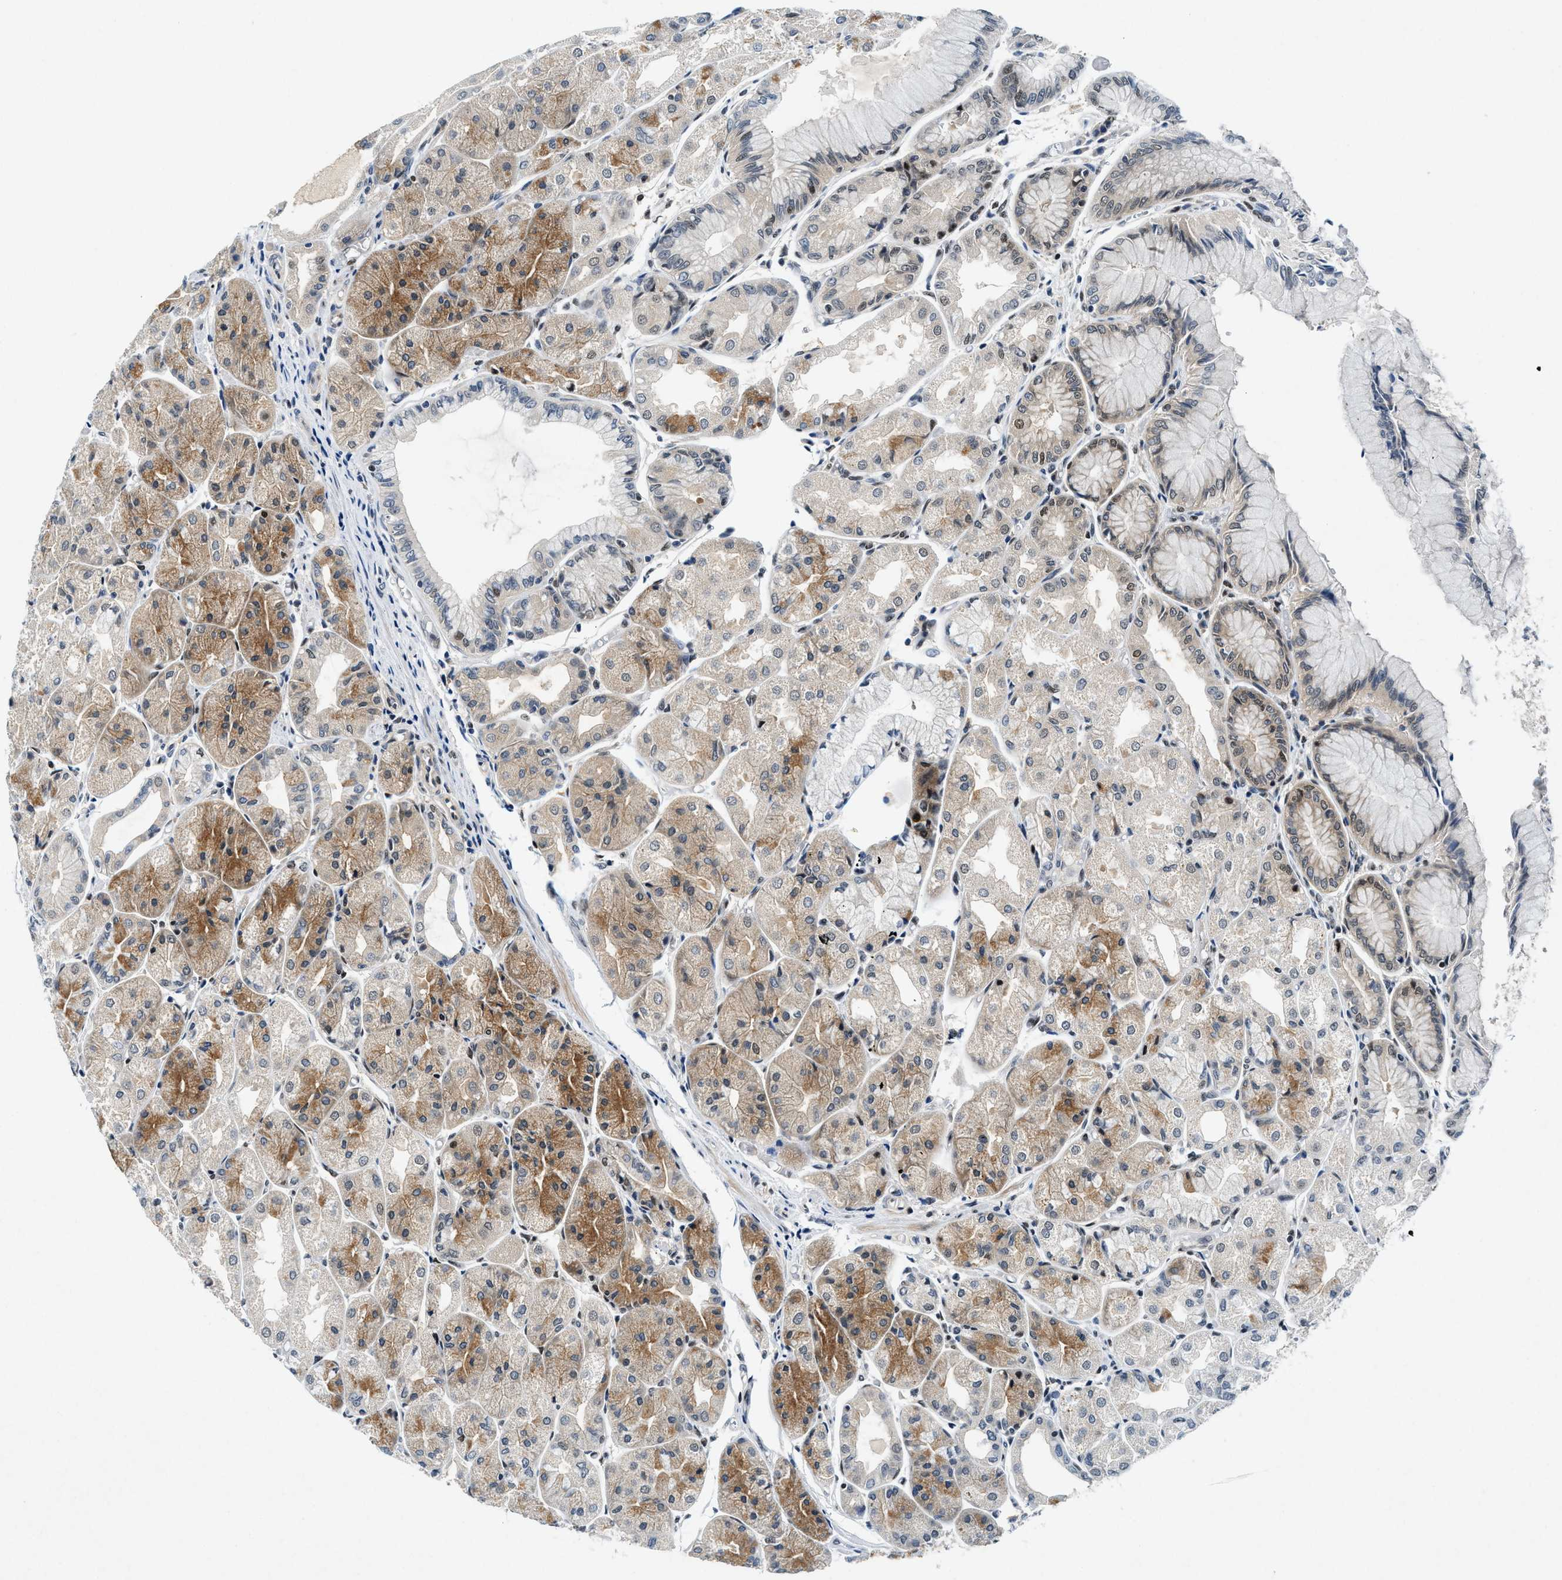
{"staining": {"intensity": "moderate", "quantity": "25%-75%", "location": "cytoplasmic/membranous,nuclear"}, "tissue": "stomach", "cell_type": "Glandular cells", "image_type": "normal", "snomed": [{"axis": "morphology", "description": "Normal tissue, NOS"}, {"axis": "topography", "description": "Stomach, upper"}], "caption": "This is a histology image of immunohistochemistry staining of unremarkable stomach, which shows moderate positivity in the cytoplasmic/membranous,nuclear of glandular cells.", "gene": "NCOA1", "patient": {"sex": "male", "age": 72}}